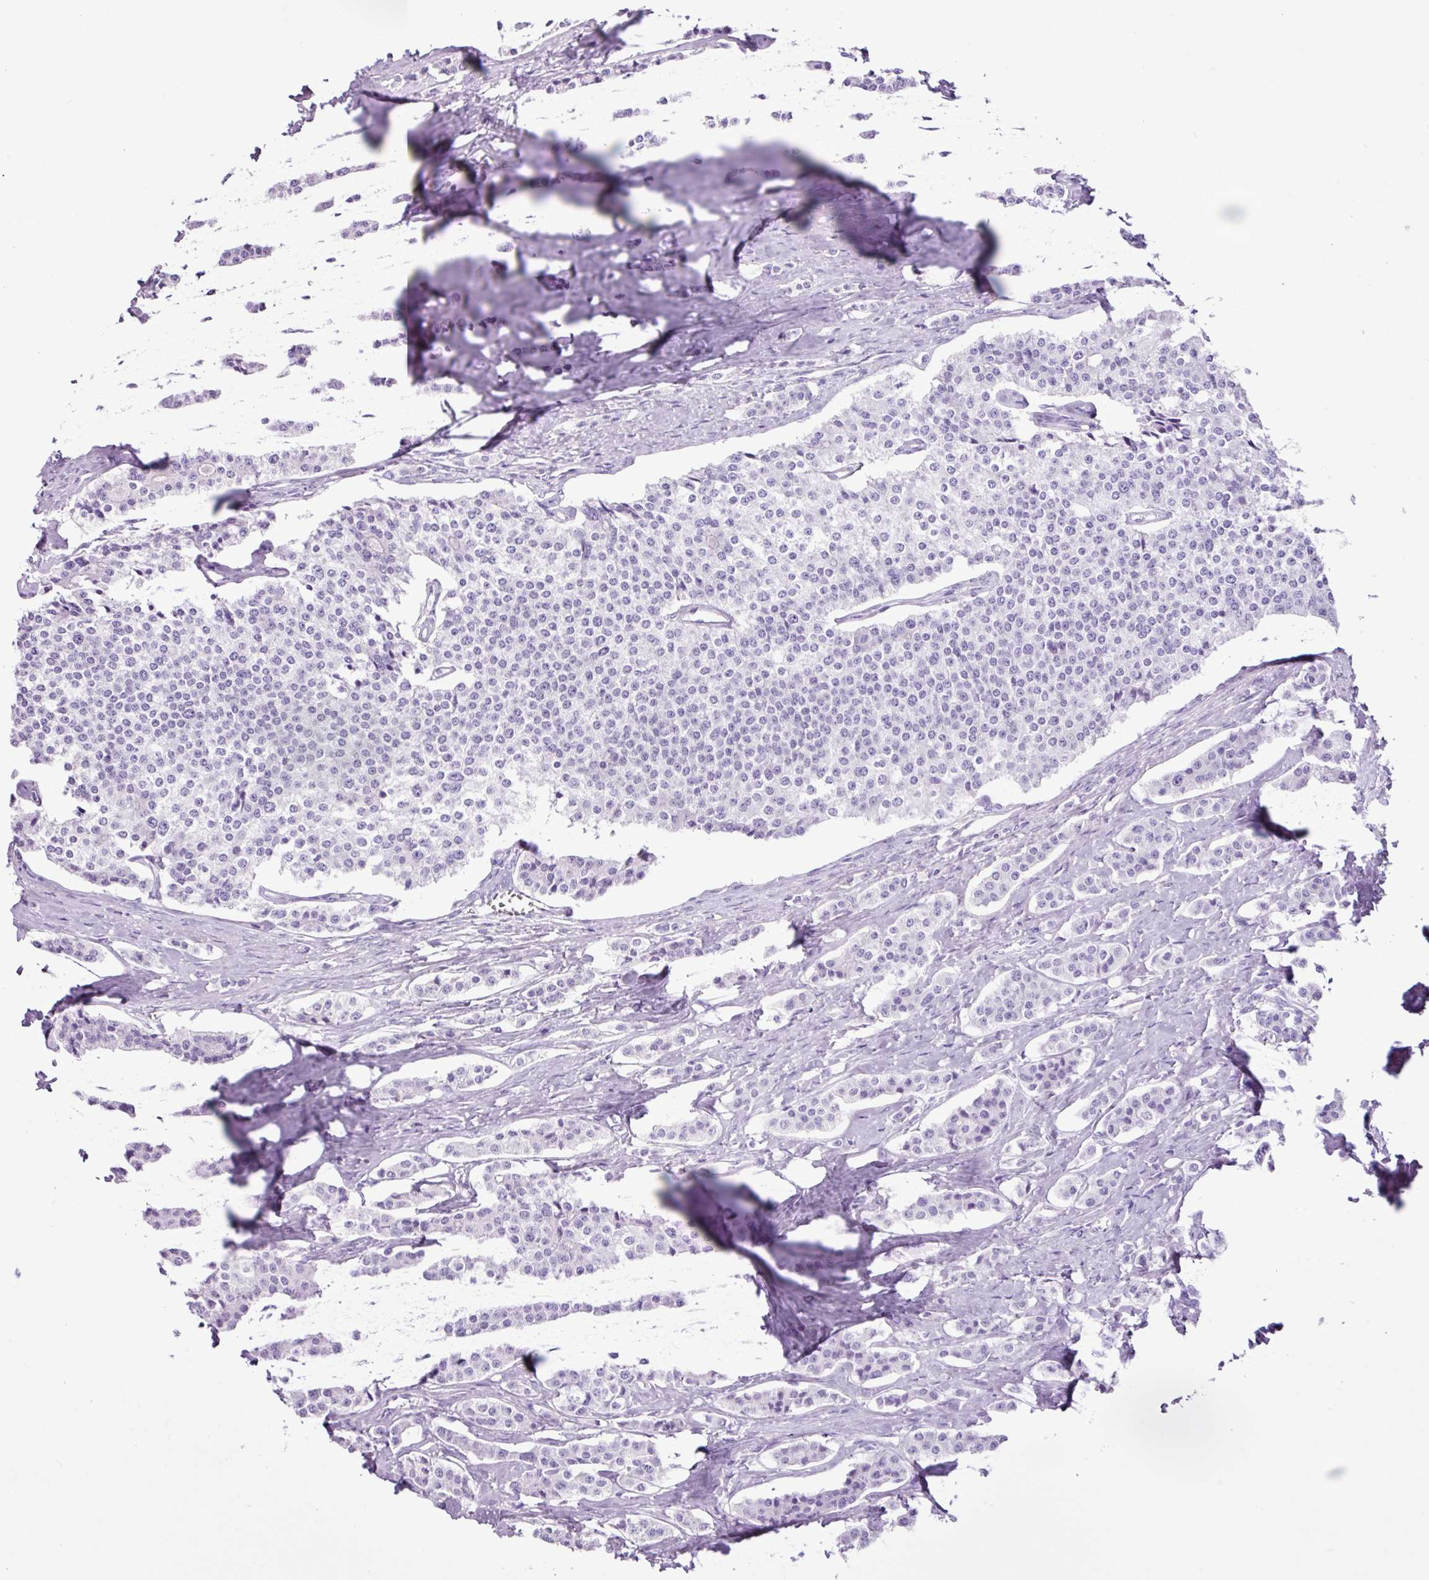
{"staining": {"intensity": "negative", "quantity": "none", "location": "none"}, "tissue": "carcinoid", "cell_type": "Tumor cells", "image_type": "cancer", "snomed": [{"axis": "morphology", "description": "Carcinoid, malignant, NOS"}, {"axis": "topography", "description": "Small intestine"}], "caption": "IHC of carcinoid displays no positivity in tumor cells.", "gene": "PGR", "patient": {"sex": "male", "age": 63}}